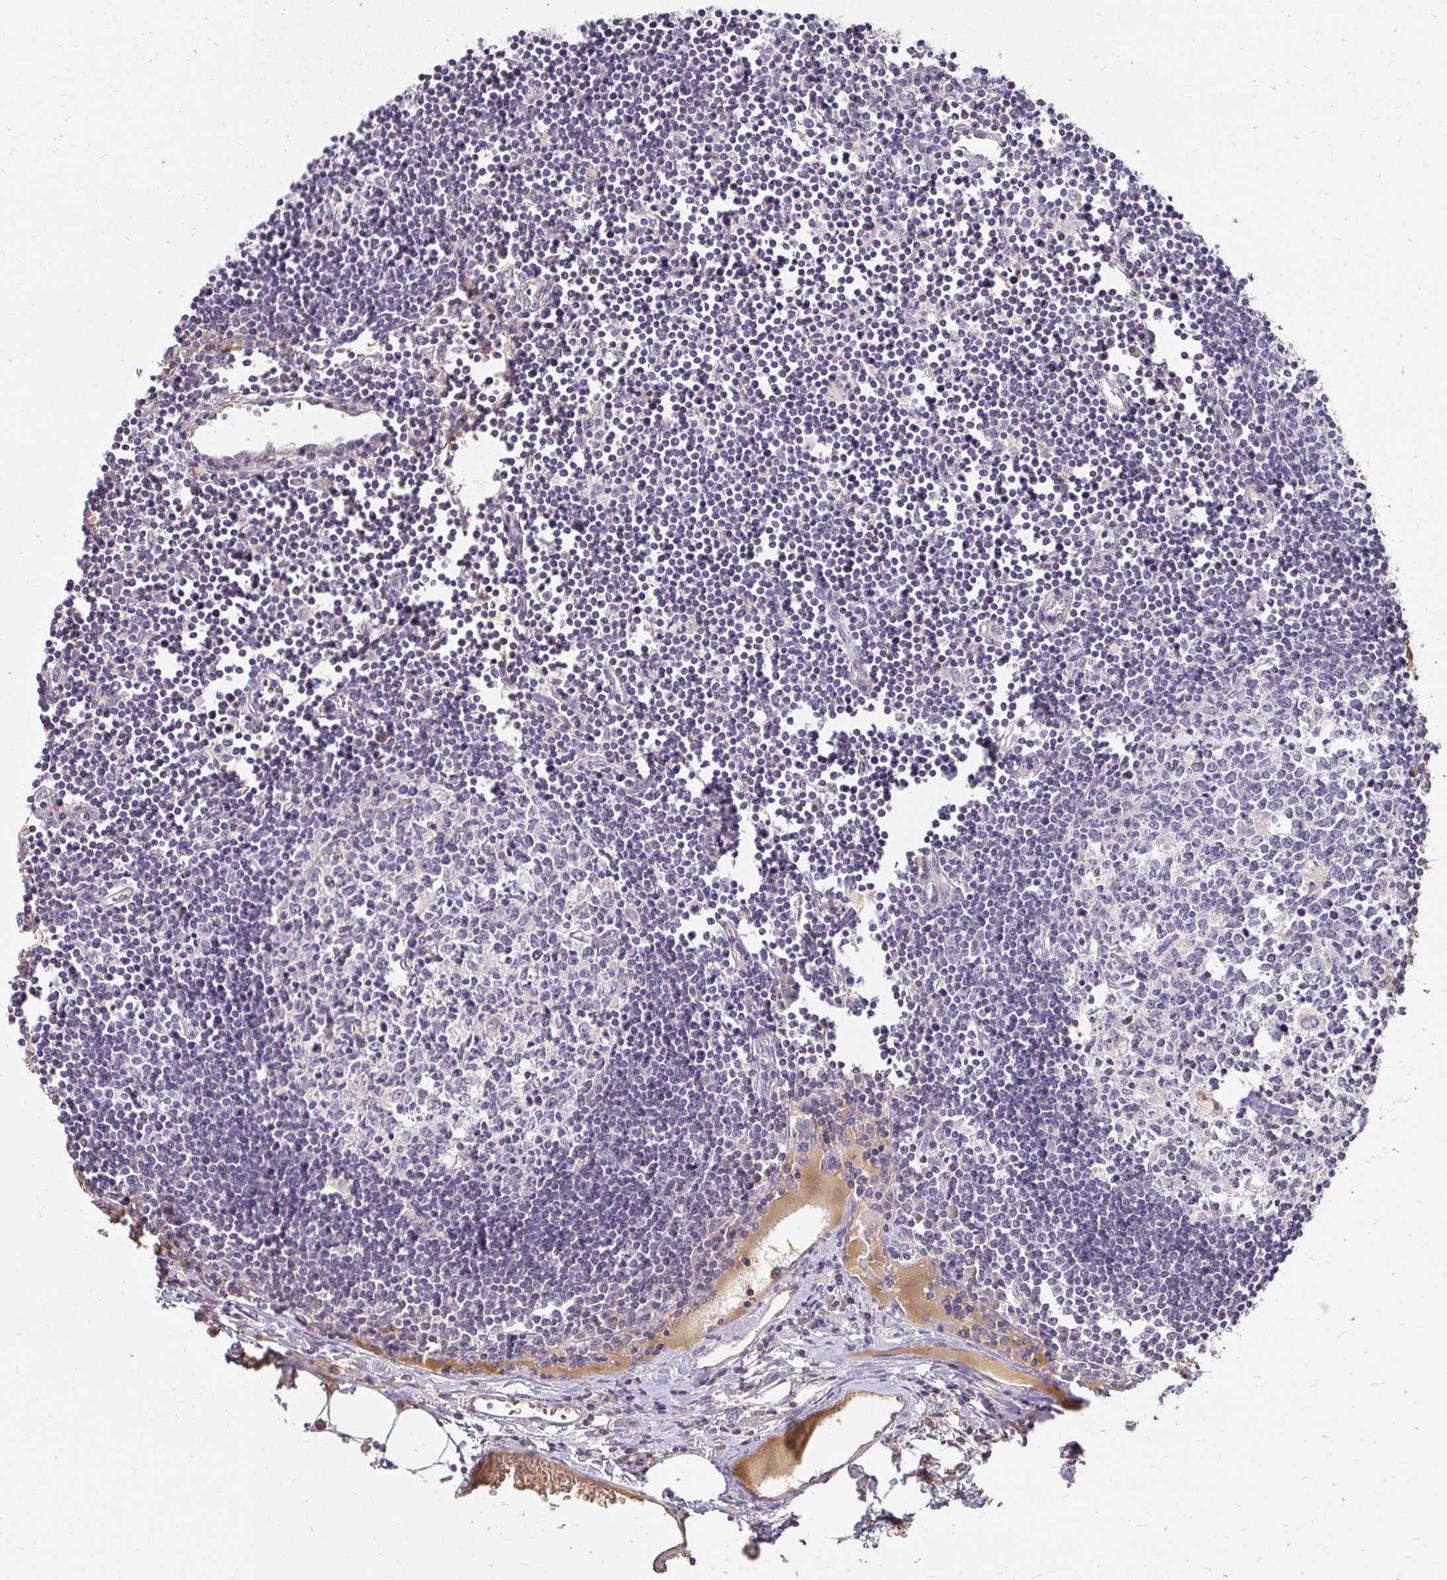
{"staining": {"intensity": "negative", "quantity": "none", "location": "none"}, "tissue": "lymph node", "cell_type": "Germinal center cells", "image_type": "normal", "snomed": [{"axis": "morphology", "description": "Normal tissue, NOS"}, {"axis": "topography", "description": "Lymph node"}], "caption": "High magnification brightfield microscopy of benign lymph node stained with DAB (3,3'-diaminobenzidine) (brown) and counterstained with hematoxylin (blue): germinal center cells show no significant staining. The staining is performed using DAB brown chromogen with nuclei counter-stained in using hematoxylin.", "gene": "LOXL4", "patient": {"sex": "female", "age": 65}}